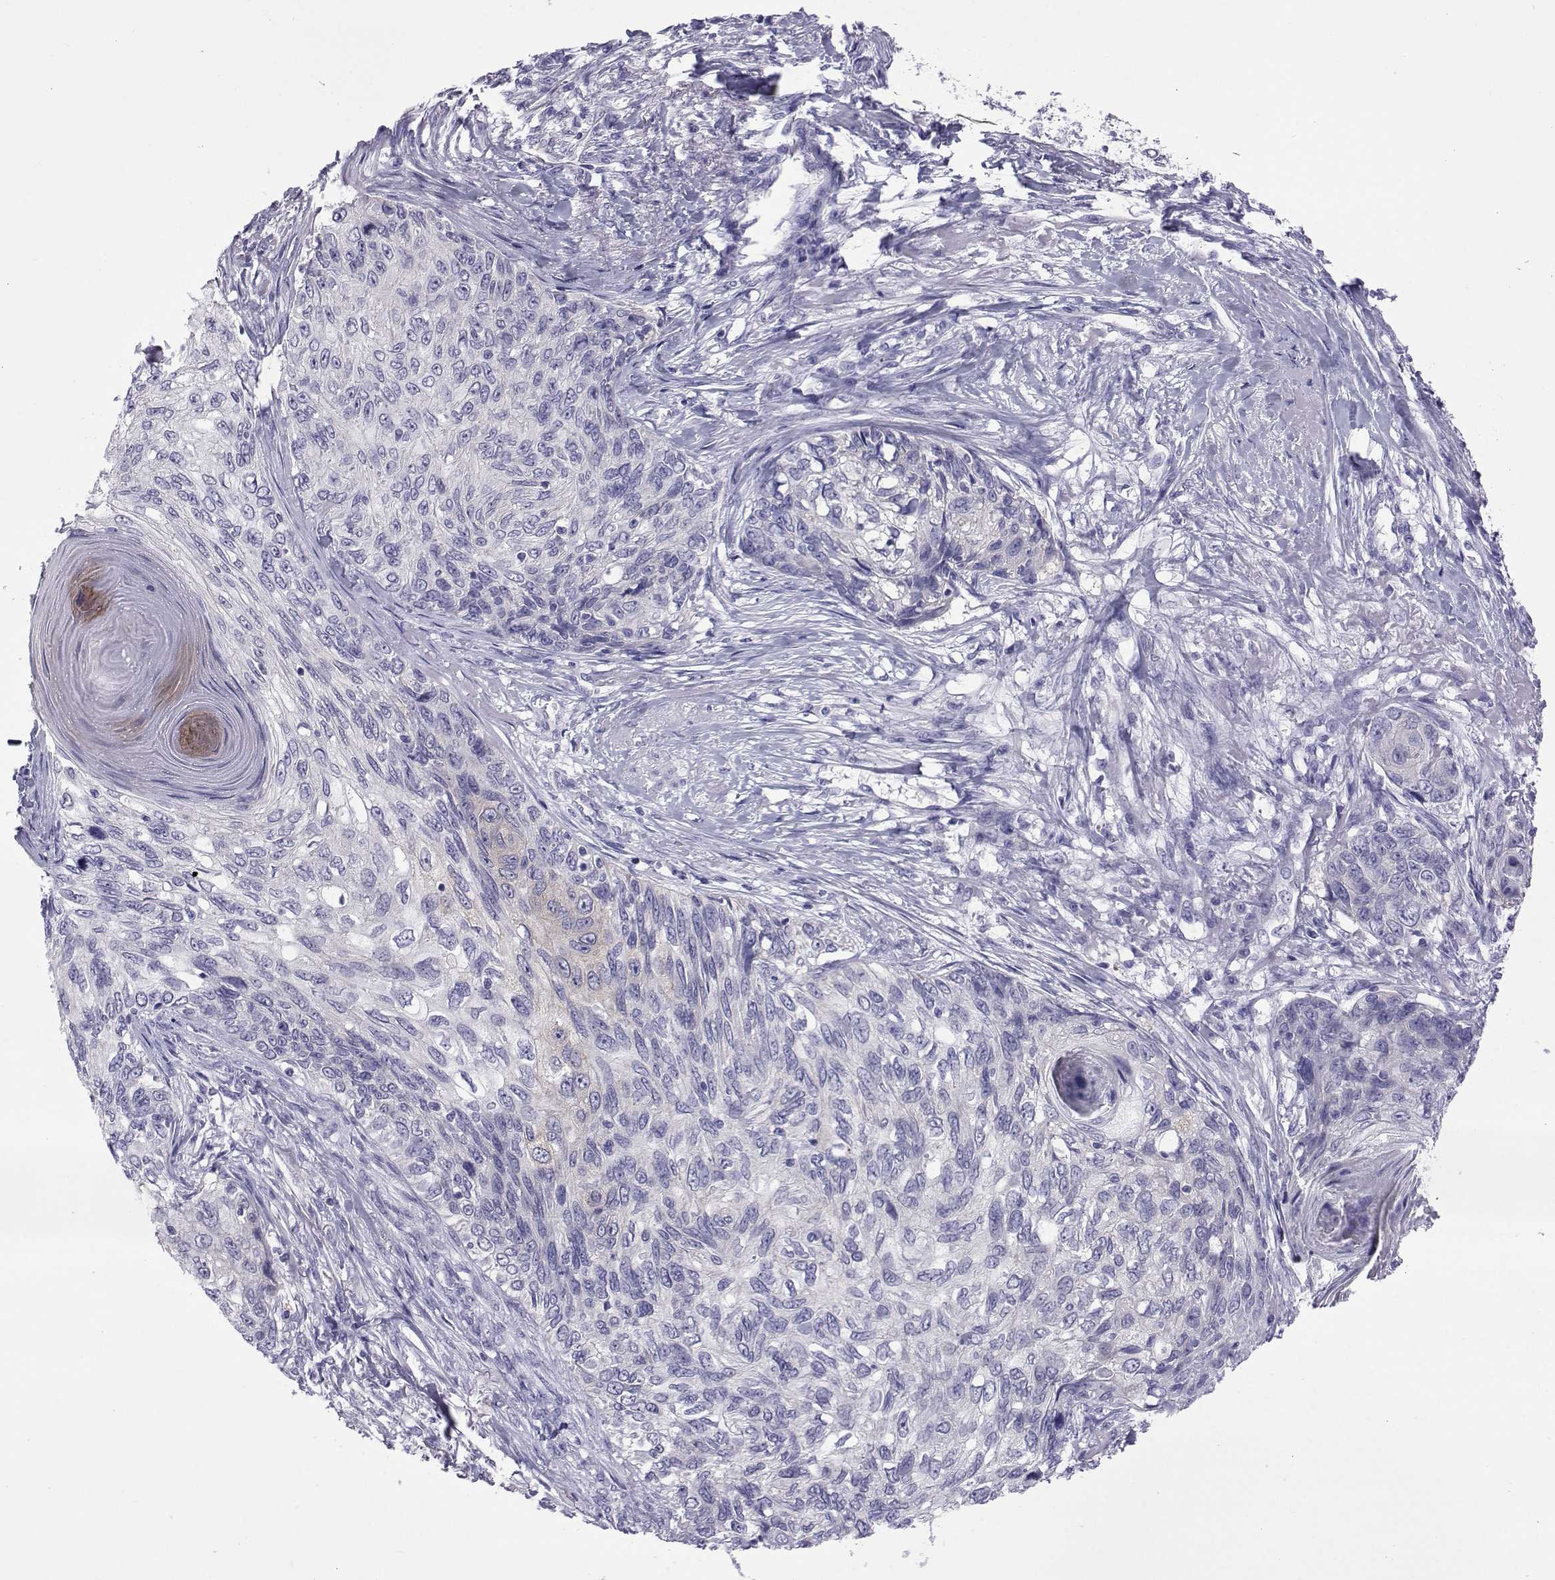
{"staining": {"intensity": "negative", "quantity": "none", "location": "none"}, "tissue": "skin cancer", "cell_type": "Tumor cells", "image_type": "cancer", "snomed": [{"axis": "morphology", "description": "Squamous cell carcinoma, NOS"}, {"axis": "topography", "description": "Skin"}], "caption": "There is no significant staining in tumor cells of skin cancer. (Brightfield microscopy of DAB (3,3'-diaminobenzidine) immunohistochemistry (IHC) at high magnification).", "gene": "COL22A1", "patient": {"sex": "male", "age": 92}}